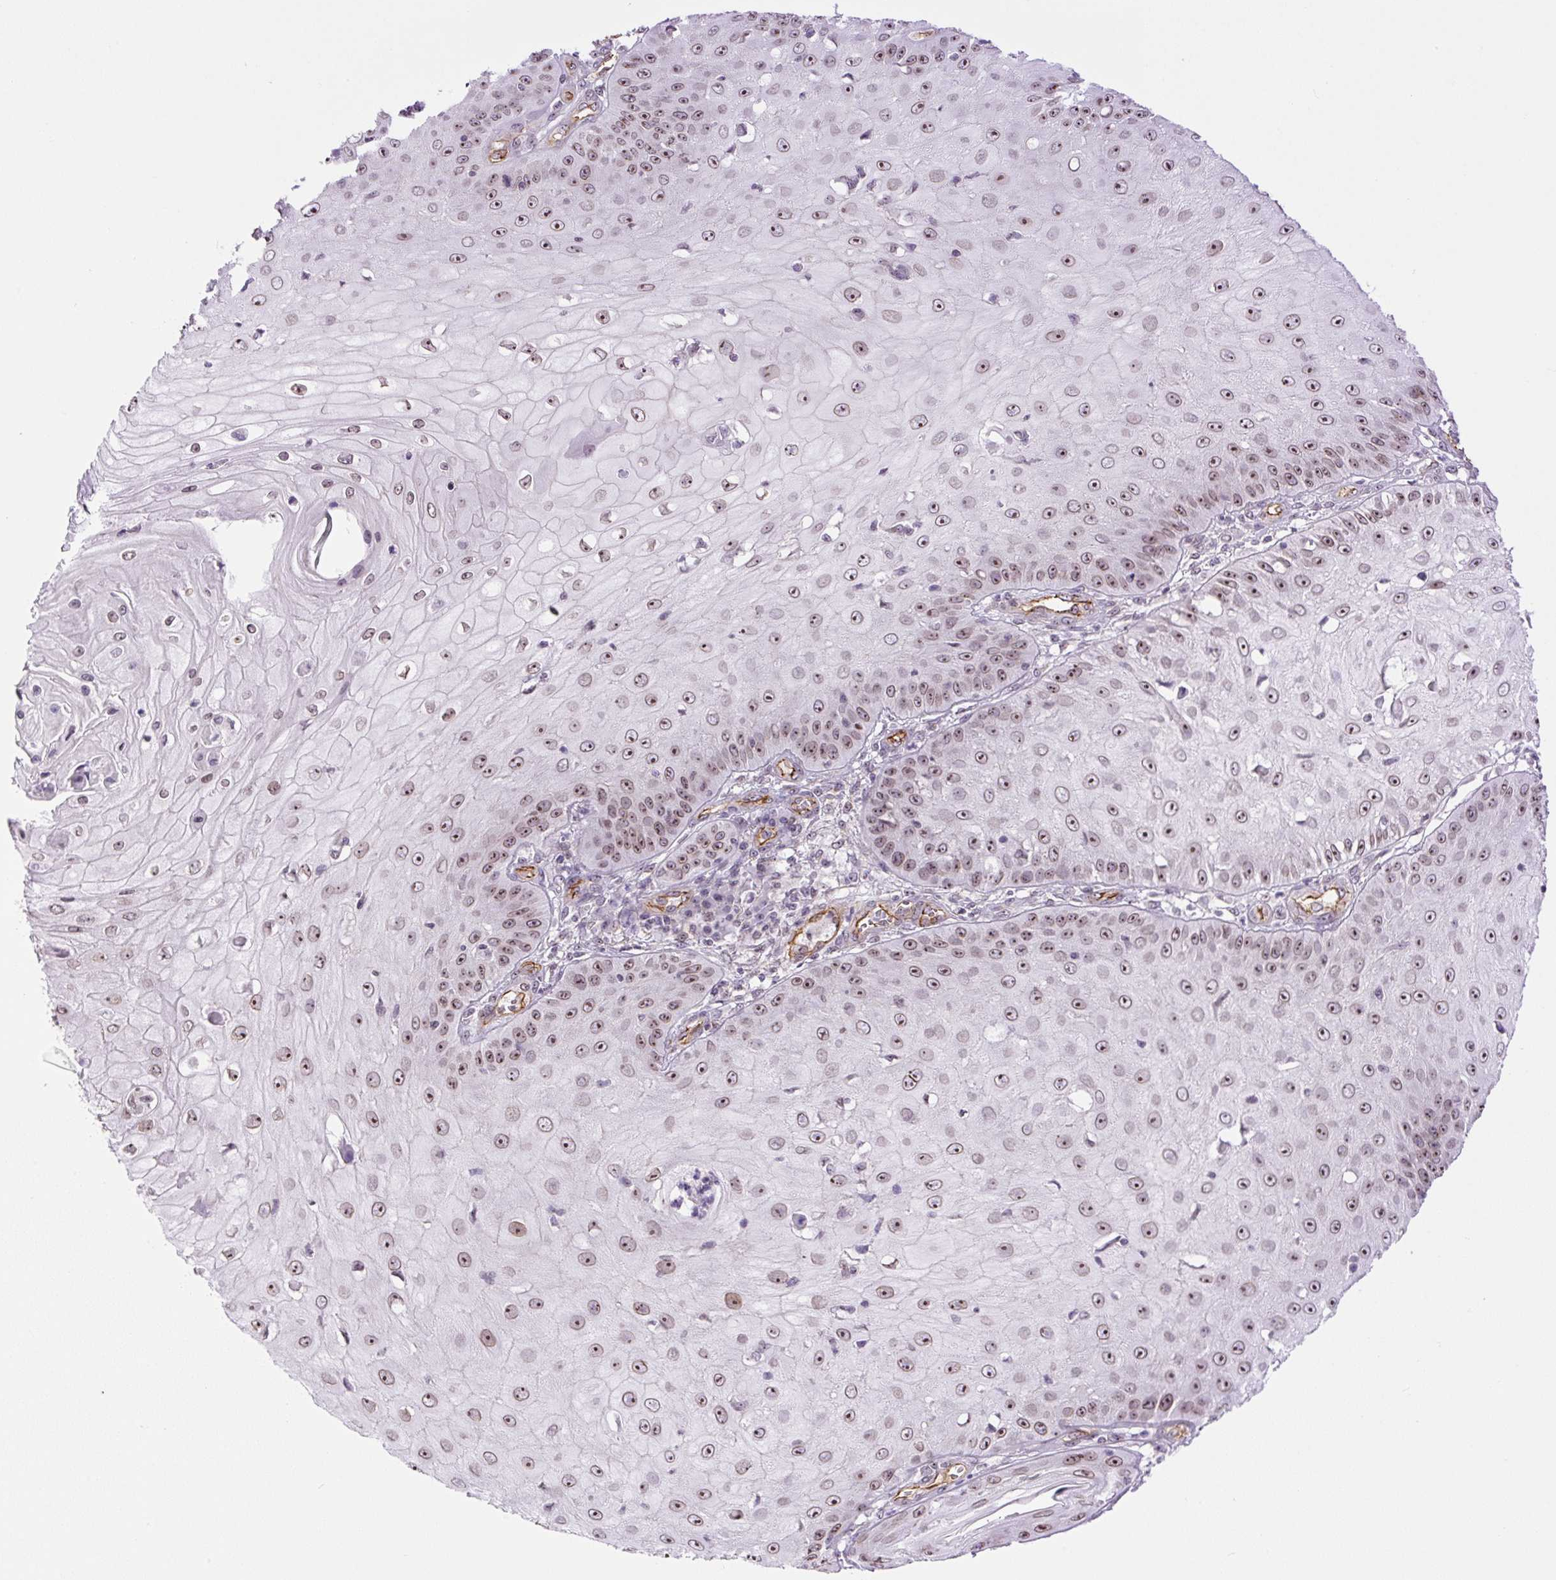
{"staining": {"intensity": "moderate", "quantity": "25%-75%", "location": "nuclear"}, "tissue": "skin cancer", "cell_type": "Tumor cells", "image_type": "cancer", "snomed": [{"axis": "morphology", "description": "Squamous cell carcinoma, NOS"}, {"axis": "topography", "description": "Skin"}], "caption": "Moderate nuclear positivity is seen in about 25%-75% of tumor cells in skin cancer (squamous cell carcinoma). The protein of interest is stained brown, and the nuclei are stained in blue (DAB (3,3'-diaminobenzidine) IHC with brightfield microscopy, high magnification).", "gene": "MYO5C", "patient": {"sex": "male", "age": 70}}